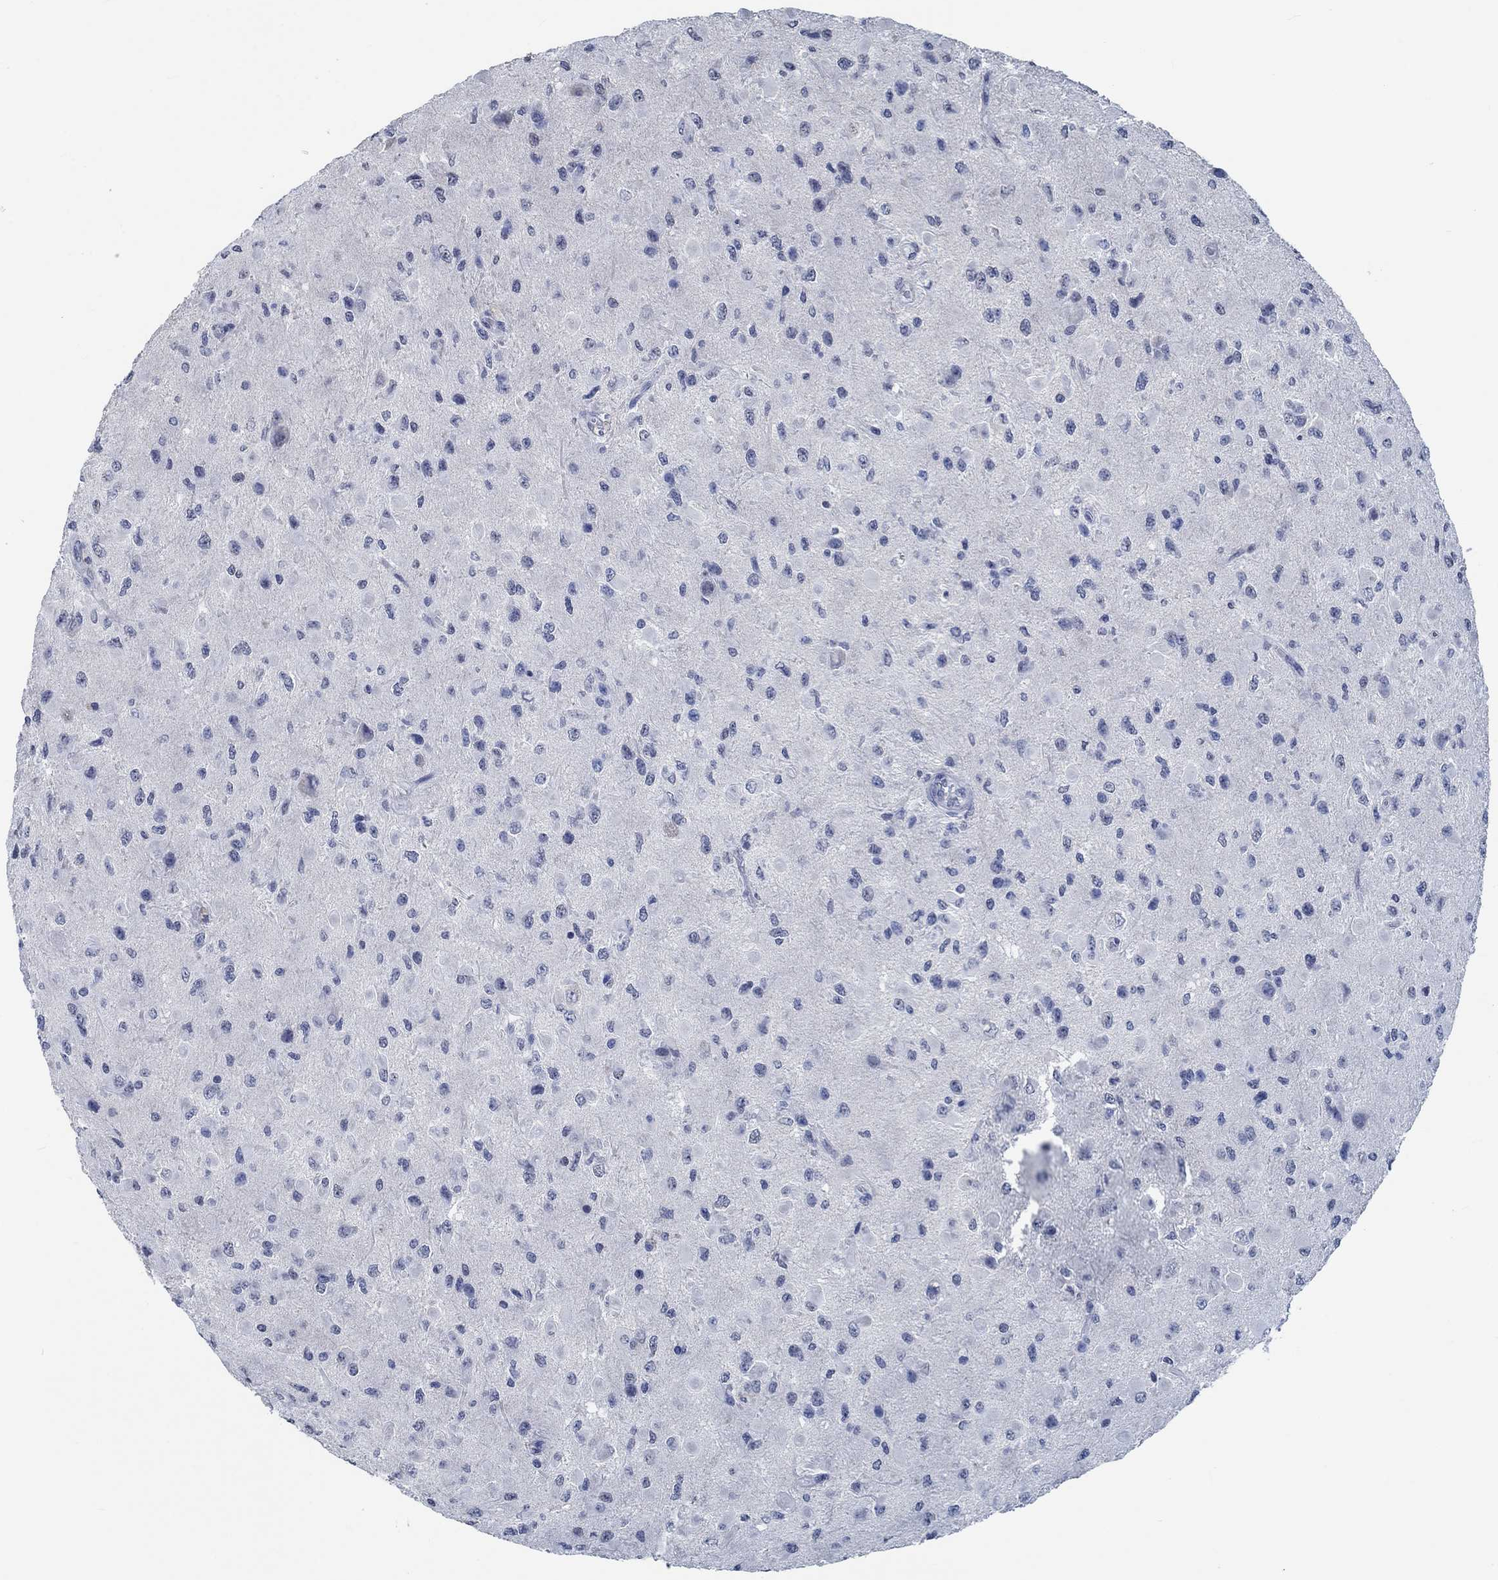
{"staining": {"intensity": "negative", "quantity": "none", "location": "none"}, "tissue": "glioma", "cell_type": "Tumor cells", "image_type": "cancer", "snomed": [{"axis": "morphology", "description": "Glioma, malignant, High grade"}, {"axis": "topography", "description": "Cerebral cortex"}], "caption": "Glioma stained for a protein using IHC exhibits no positivity tumor cells.", "gene": "OBSCN", "patient": {"sex": "male", "age": 35}}